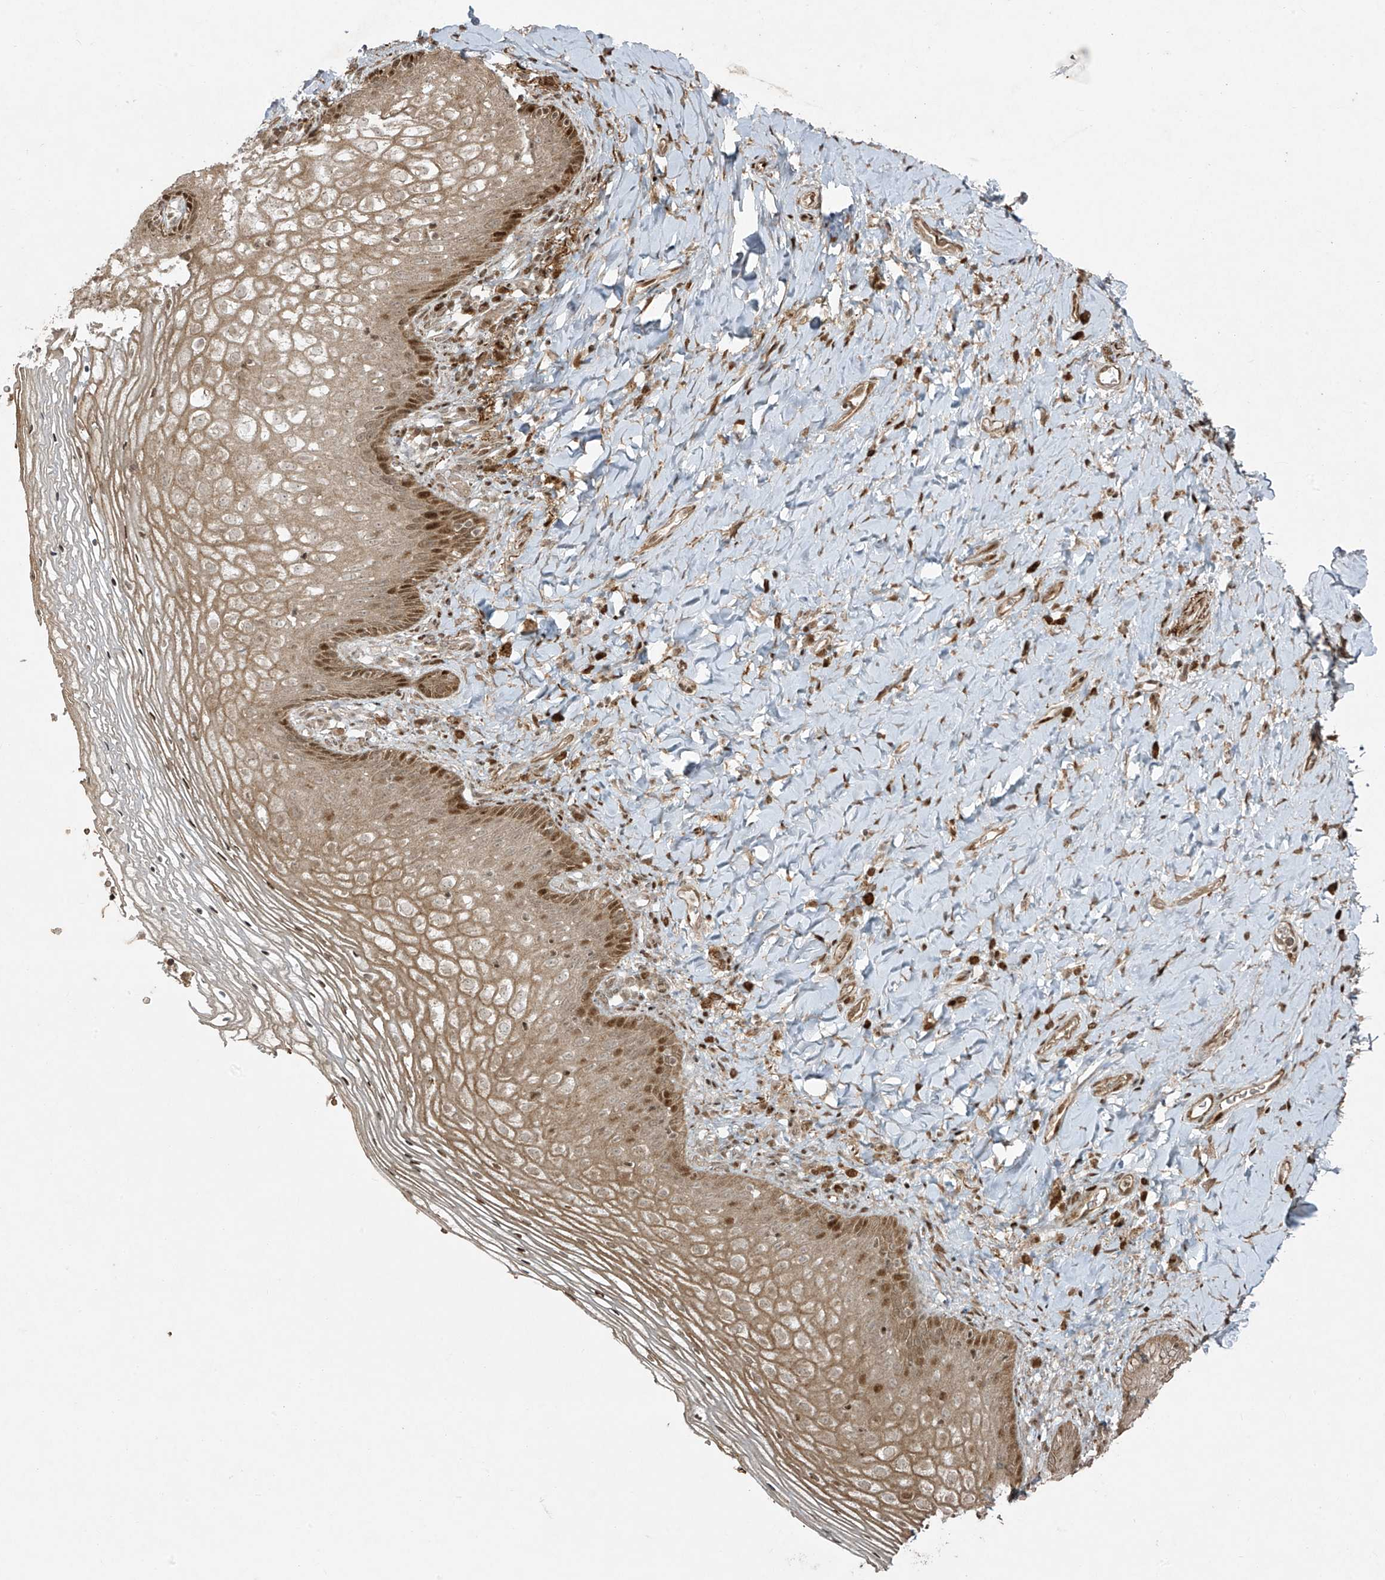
{"staining": {"intensity": "moderate", "quantity": "25%-75%", "location": "cytoplasmic/membranous,nuclear"}, "tissue": "vagina", "cell_type": "Squamous epithelial cells", "image_type": "normal", "snomed": [{"axis": "morphology", "description": "Normal tissue, NOS"}, {"axis": "topography", "description": "Vagina"}], "caption": "A medium amount of moderate cytoplasmic/membranous,nuclear expression is appreciated in approximately 25%-75% of squamous epithelial cells in benign vagina. (brown staining indicates protein expression, while blue staining denotes nuclei).", "gene": "TTC22", "patient": {"sex": "female", "age": 60}}